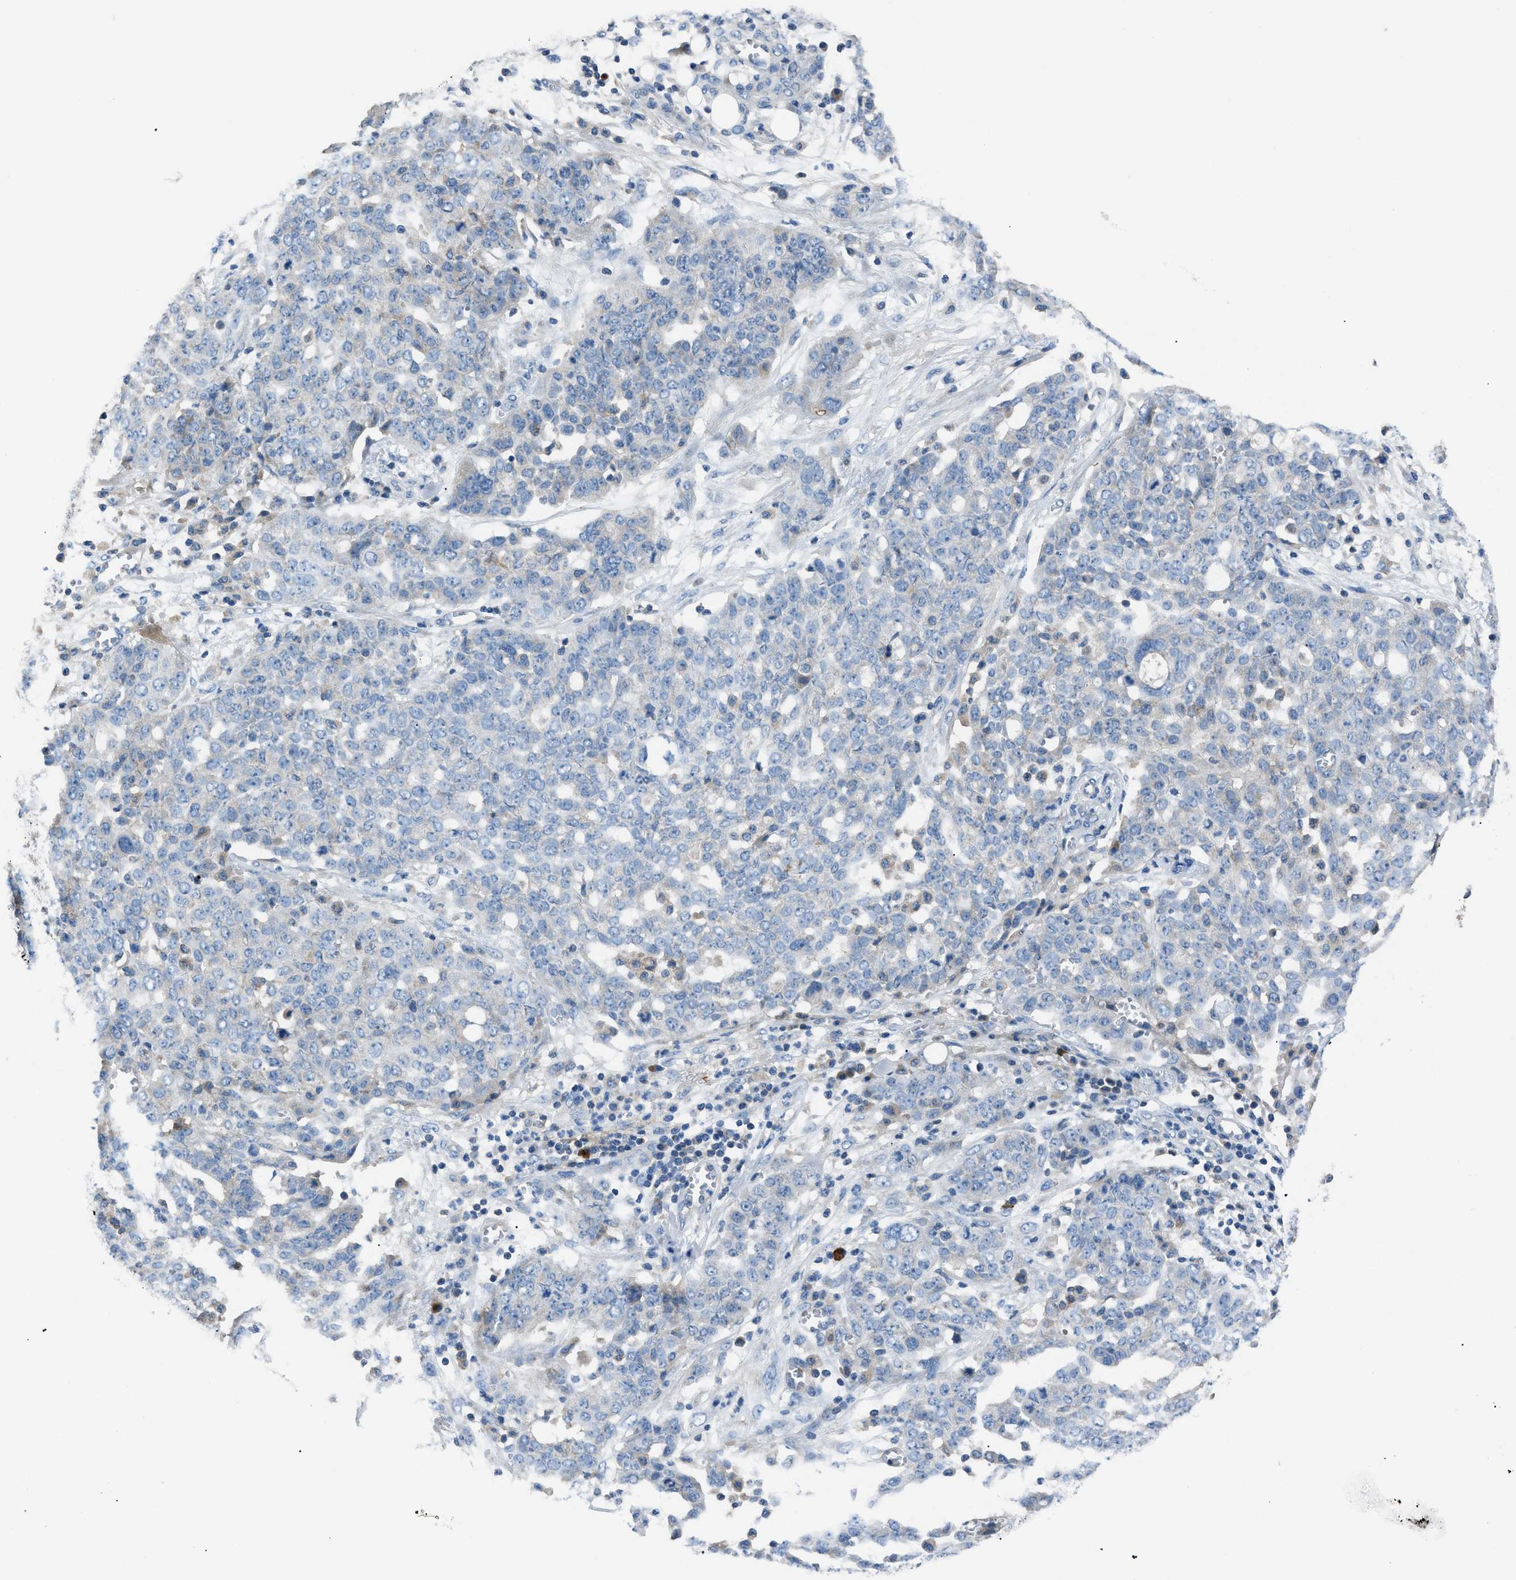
{"staining": {"intensity": "negative", "quantity": "none", "location": "none"}, "tissue": "ovarian cancer", "cell_type": "Tumor cells", "image_type": "cancer", "snomed": [{"axis": "morphology", "description": "Cystadenocarcinoma, serous, NOS"}, {"axis": "topography", "description": "Soft tissue"}, {"axis": "topography", "description": "Ovary"}], "caption": "A high-resolution photomicrograph shows IHC staining of ovarian cancer (serous cystadenocarcinoma), which displays no significant expression in tumor cells.", "gene": "SGCZ", "patient": {"sex": "female", "age": 57}}